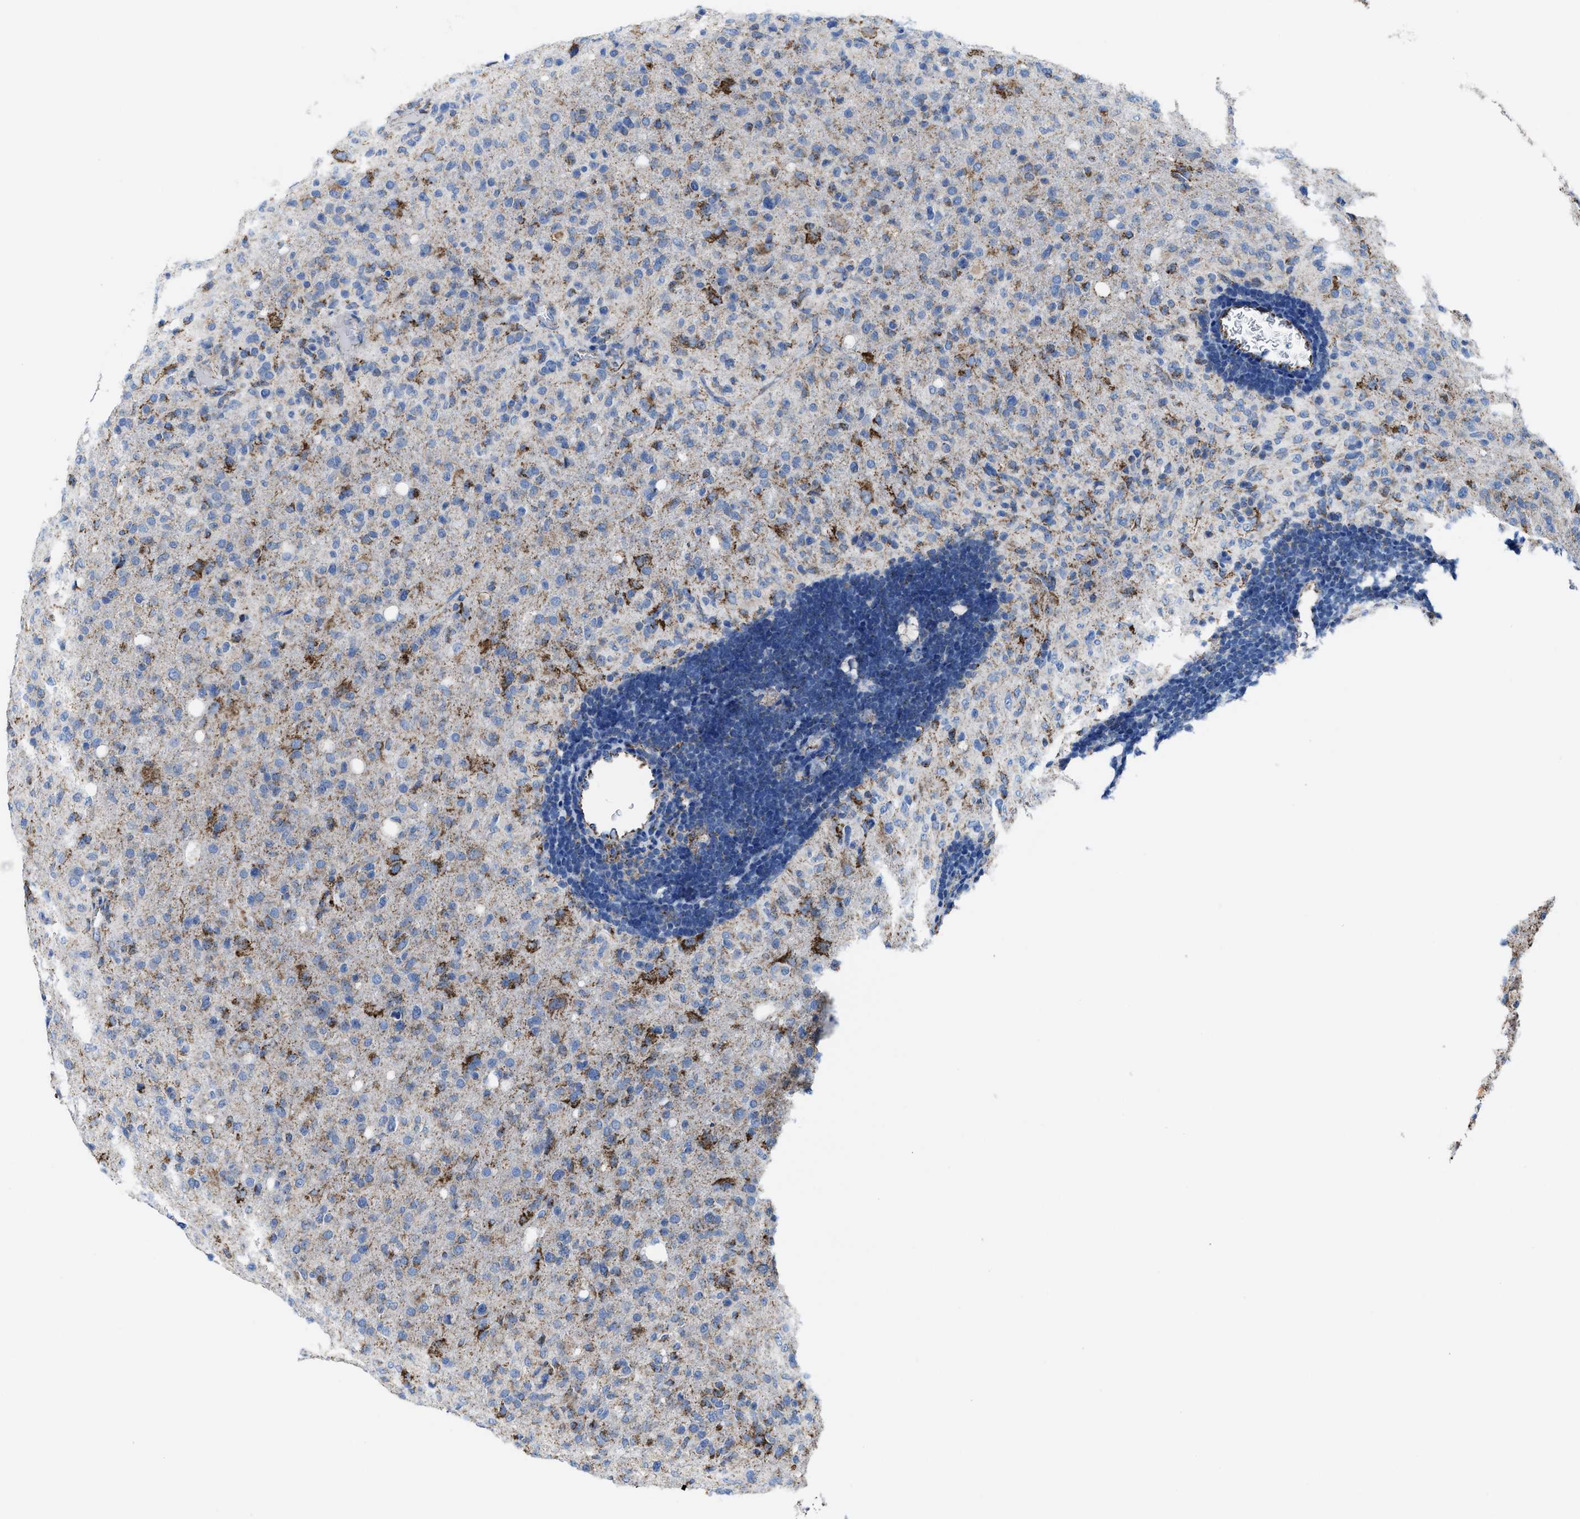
{"staining": {"intensity": "strong", "quantity": "<25%", "location": "cytoplasmic/membranous"}, "tissue": "glioma", "cell_type": "Tumor cells", "image_type": "cancer", "snomed": [{"axis": "morphology", "description": "Glioma, malignant, High grade"}, {"axis": "topography", "description": "Brain"}], "caption": "A brown stain labels strong cytoplasmic/membranous expression of a protein in human high-grade glioma (malignant) tumor cells. (IHC, brightfield microscopy, high magnification).", "gene": "ALDH1B1", "patient": {"sex": "female", "age": 57}}